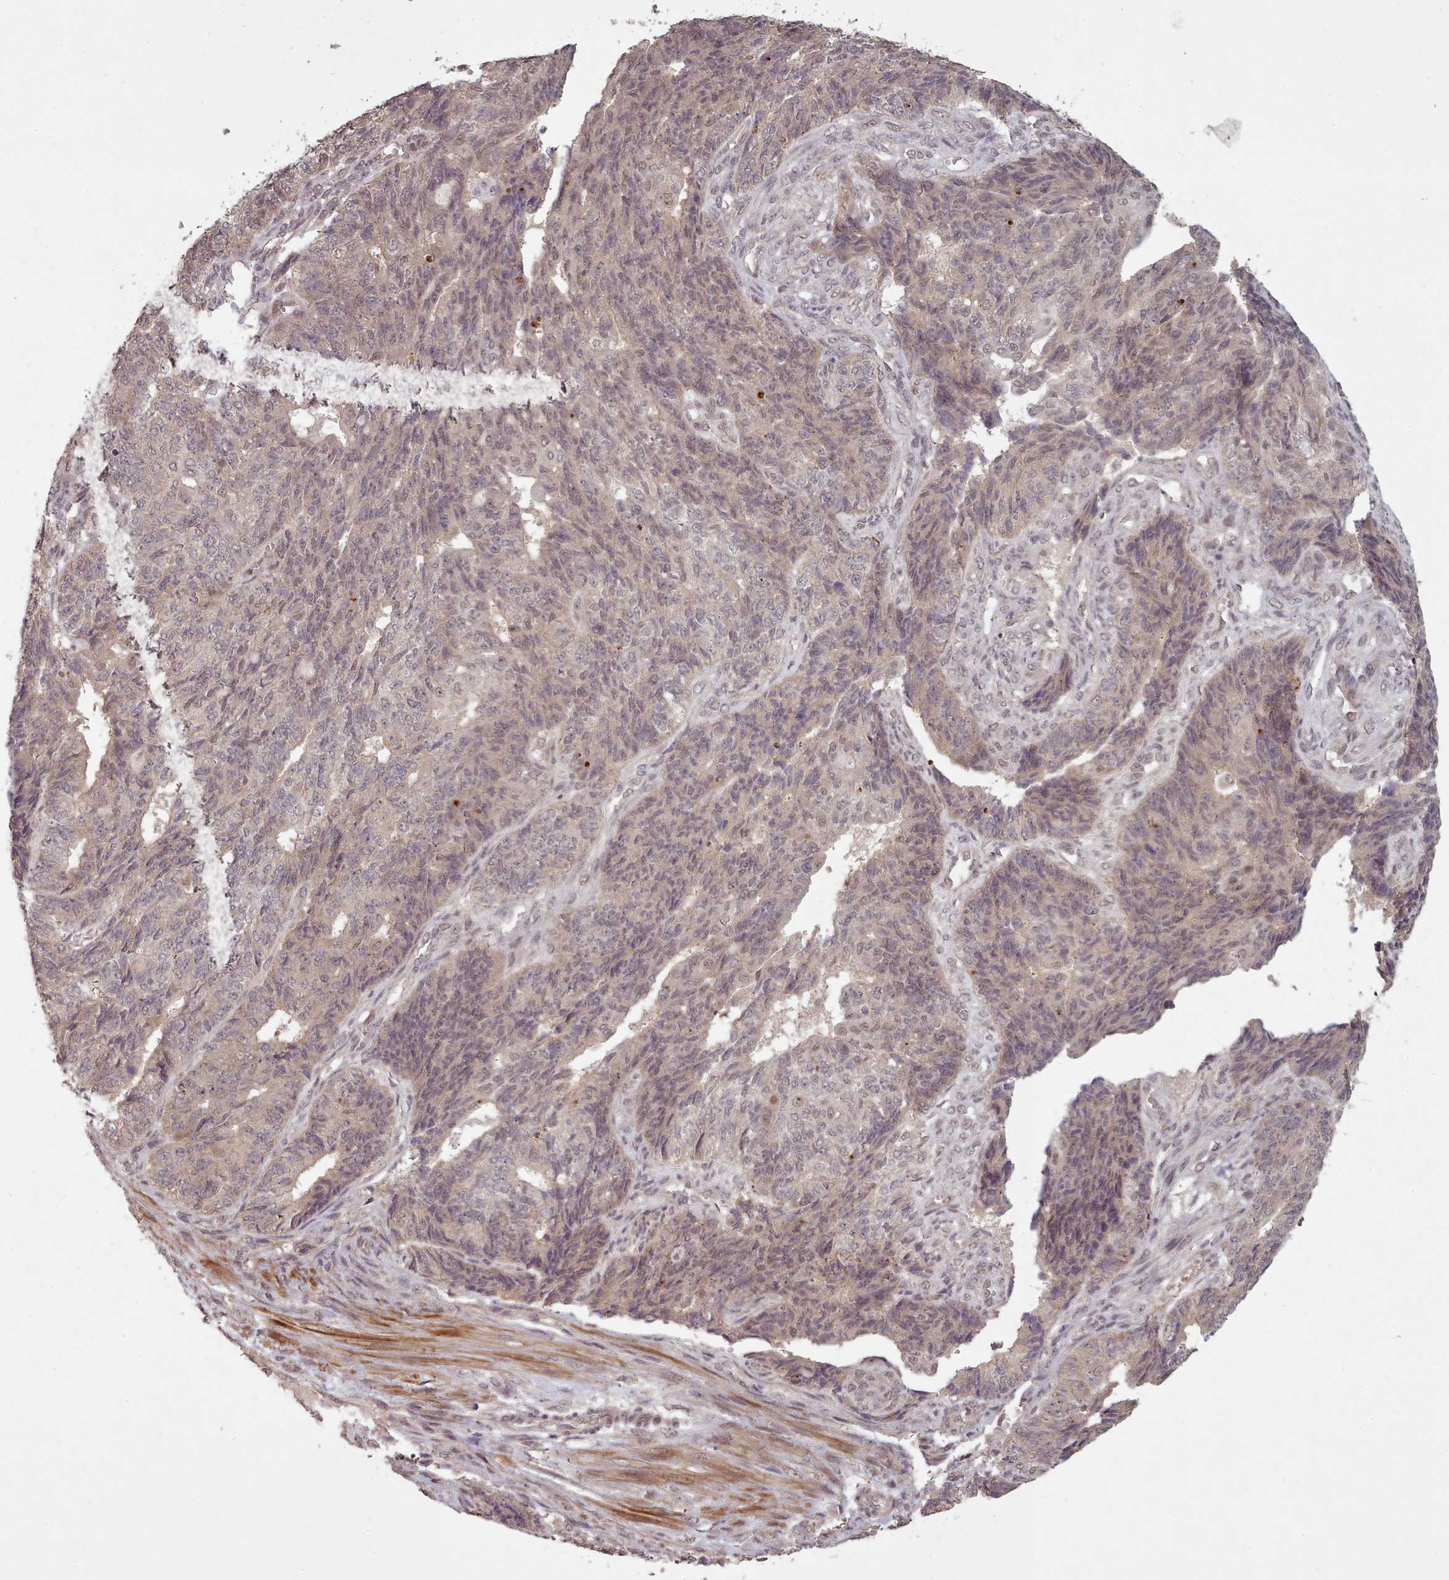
{"staining": {"intensity": "weak", "quantity": "25%-75%", "location": "nuclear"}, "tissue": "endometrial cancer", "cell_type": "Tumor cells", "image_type": "cancer", "snomed": [{"axis": "morphology", "description": "Adenocarcinoma, NOS"}, {"axis": "topography", "description": "Endometrium"}], "caption": "Endometrial cancer stained with DAB immunohistochemistry demonstrates low levels of weak nuclear staining in about 25%-75% of tumor cells.", "gene": "CDC6", "patient": {"sex": "female", "age": 32}}